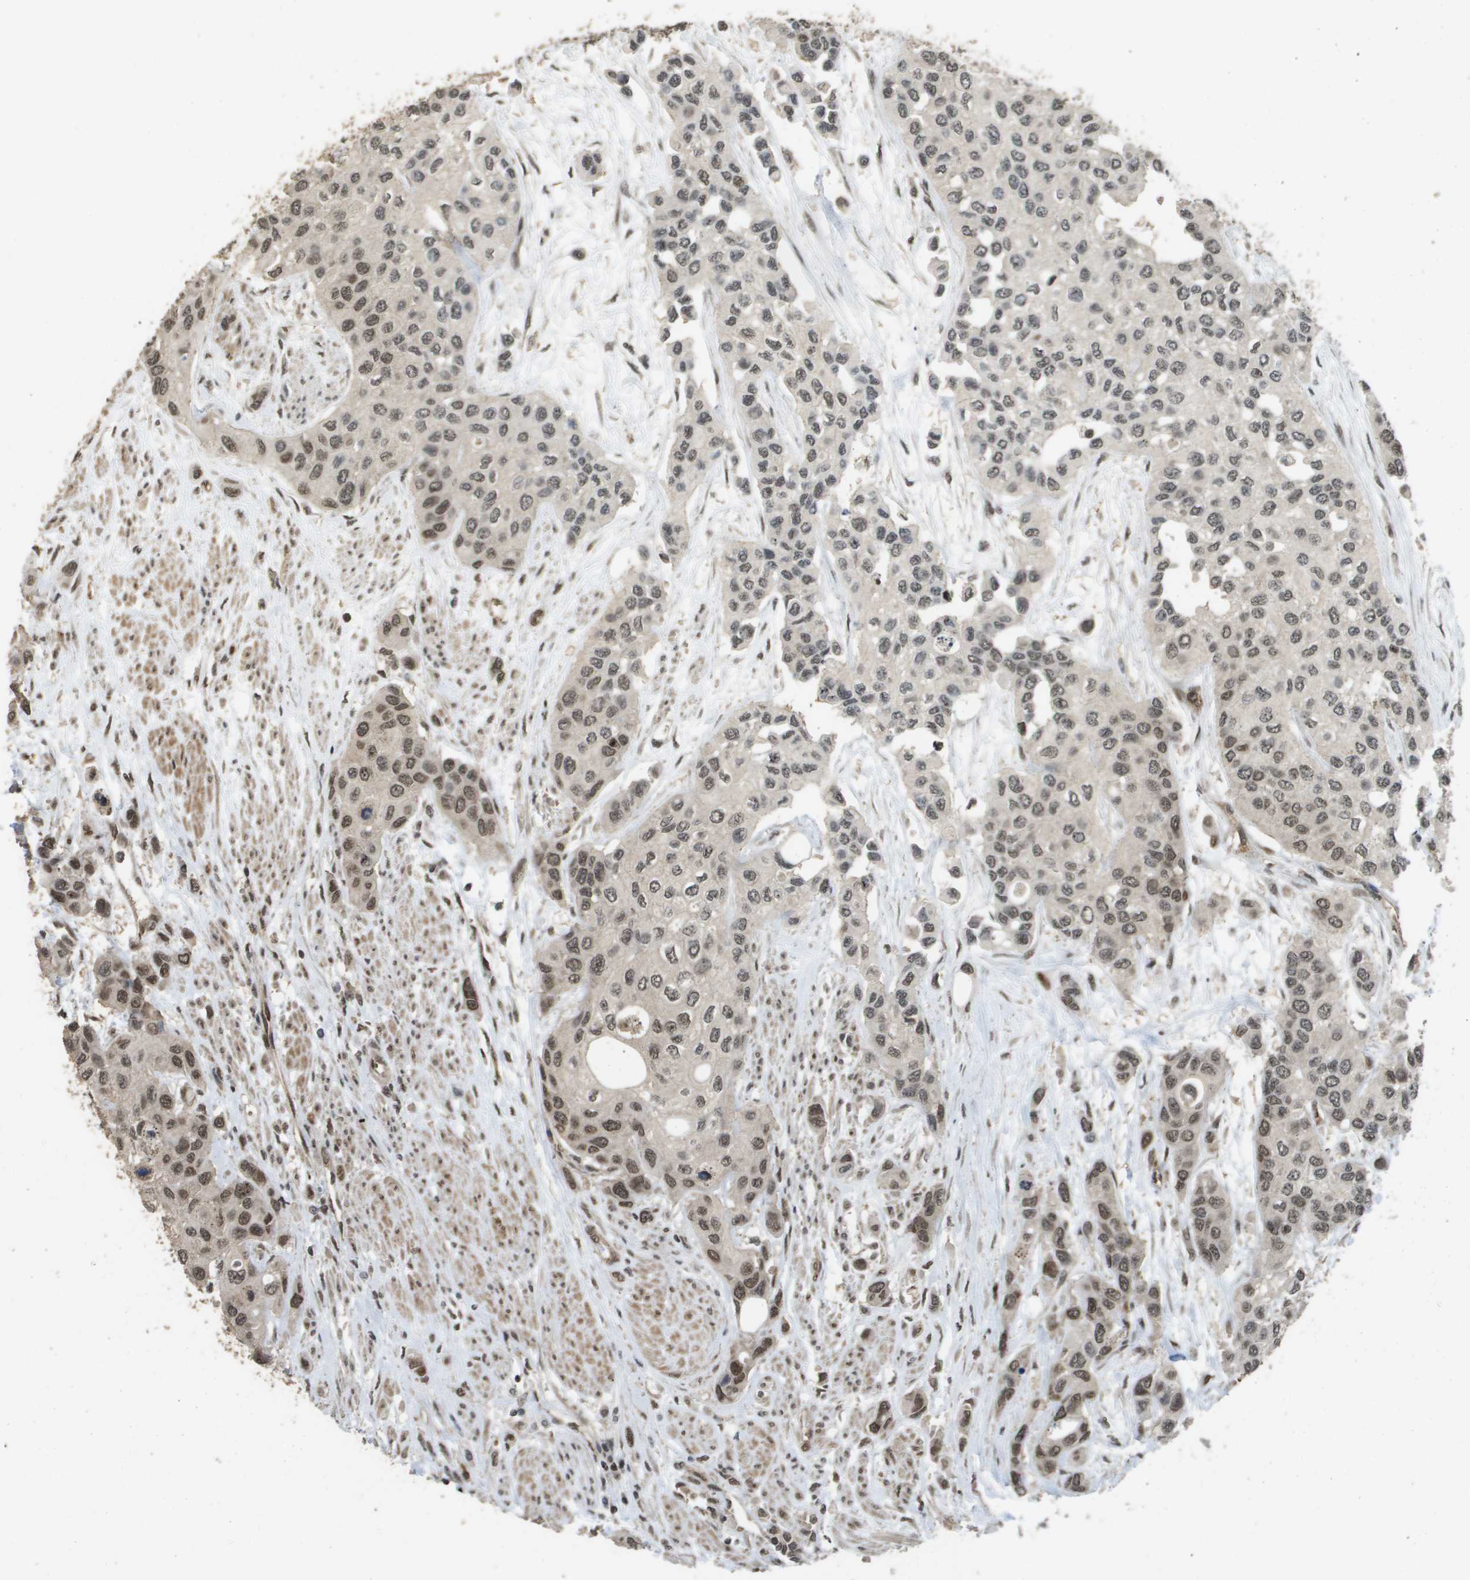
{"staining": {"intensity": "weak", "quantity": ">75%", "location": "nuclear"}, "tissue": "urothelial cancer", "cell_type": "Tumor cells", "image_type": "cancer", "snomed": [{"axis": "morphology", "description": "Urothelial carcinoma, High grade"}, {"axis": "topography", "description": "Urinary bladder"}], "caption": "Immunohistochemistry micrograph of human high-grade urothelial carcinoma stained for a protein (brown), which demonstrates low levels of weak nuclear positivity in about >75% of tumor cells.", "gene": "KAT5", "patient": {"sex": "female", "age": 56}}